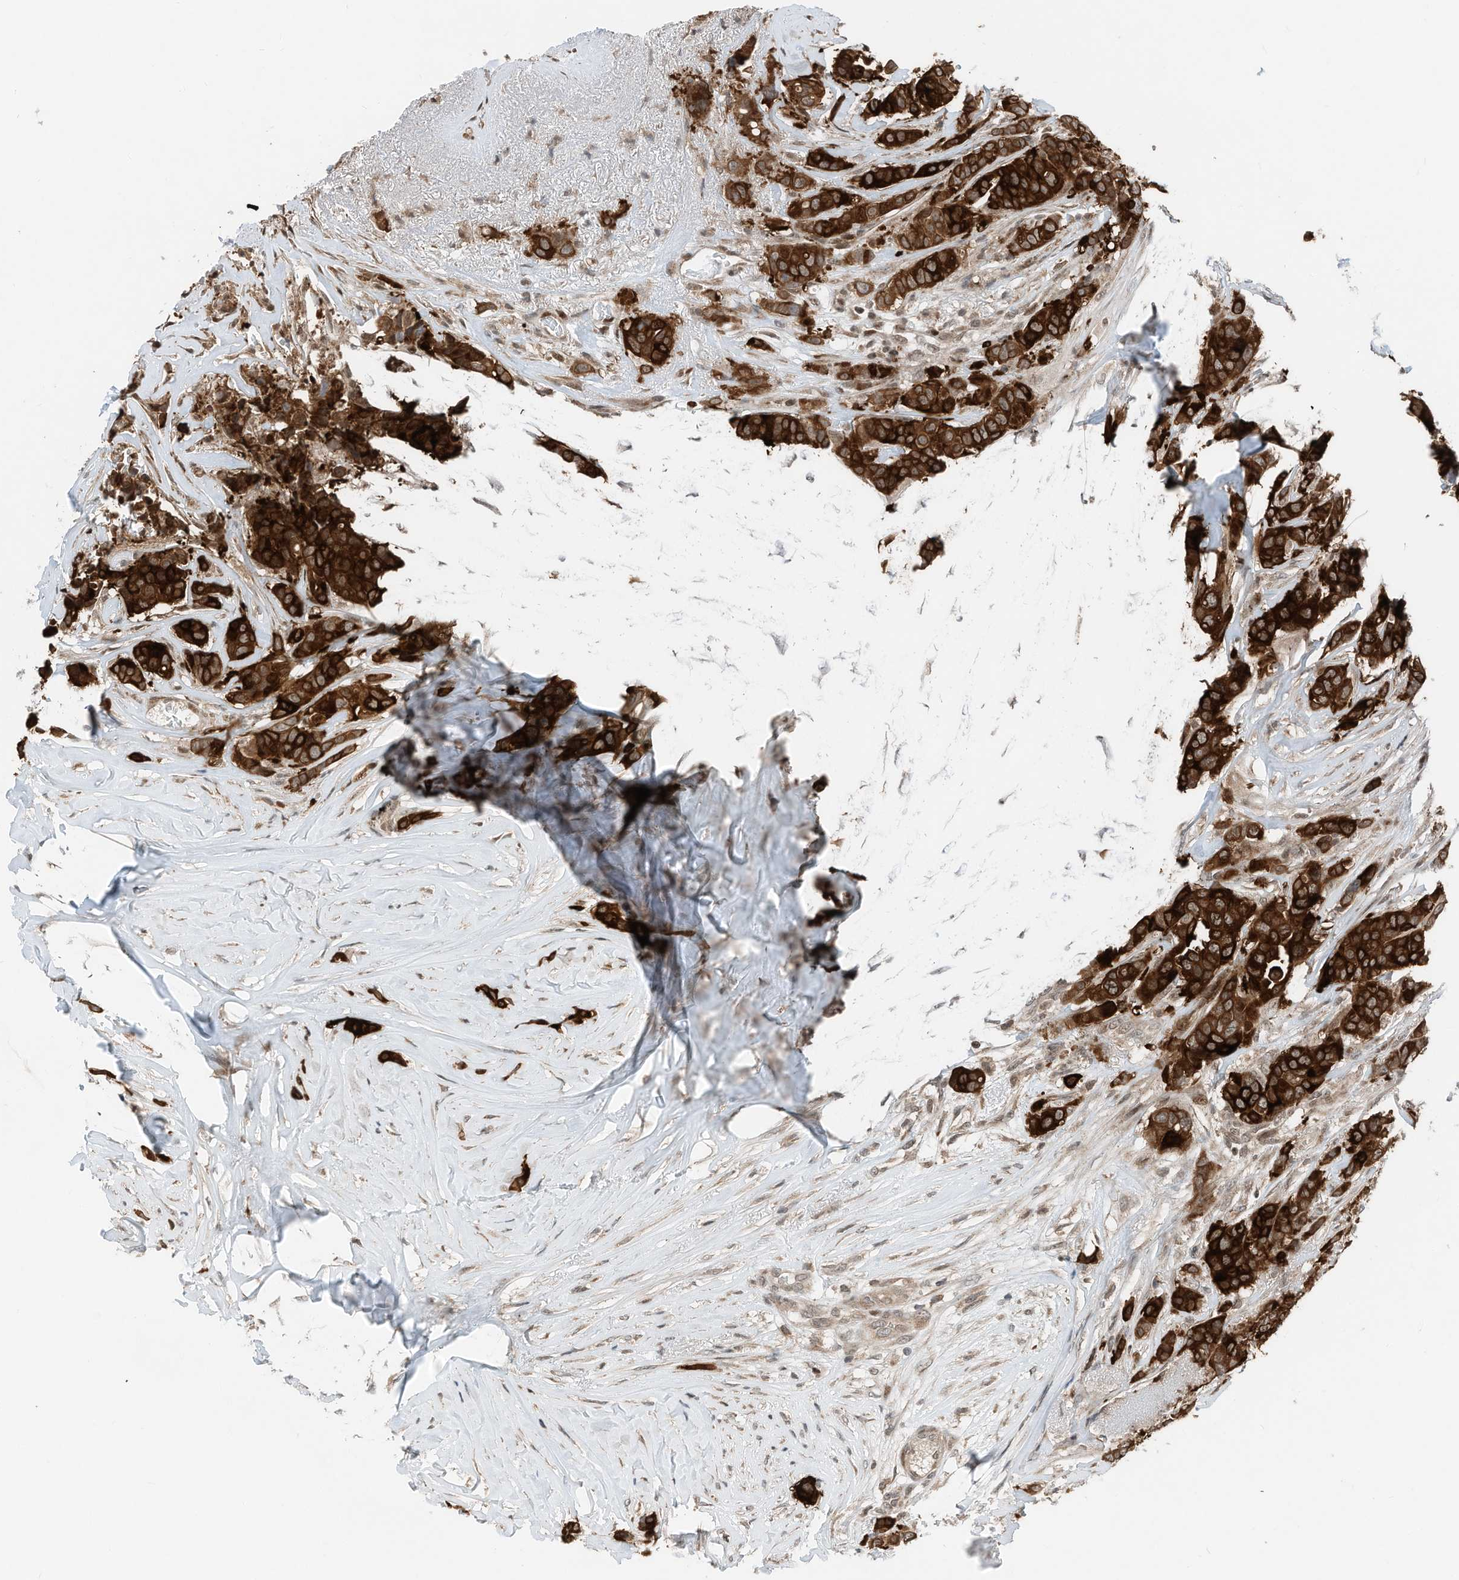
{"staining": {"intensity": "strong", "quantity": ">75%", "location": "cytoplasmic/membranous"}, "tissue": "breast cancer", "cell_type": "Tumor cells", "image_type": "cancer", "snomed": [{"axis": "morphology", "description": "Lobular carcinoma"}, {"axis": "topography", "description": "Breast"}], "caption": "Strong cytoplasmic/membranous protein positivity is identified in approximately >75% of tumor cells in breast lobular carcinoma. (IHC, brightfield microscopy, high magnification).", "gene": "RMND1", "patient": {"sex": "female", "age": 51}}